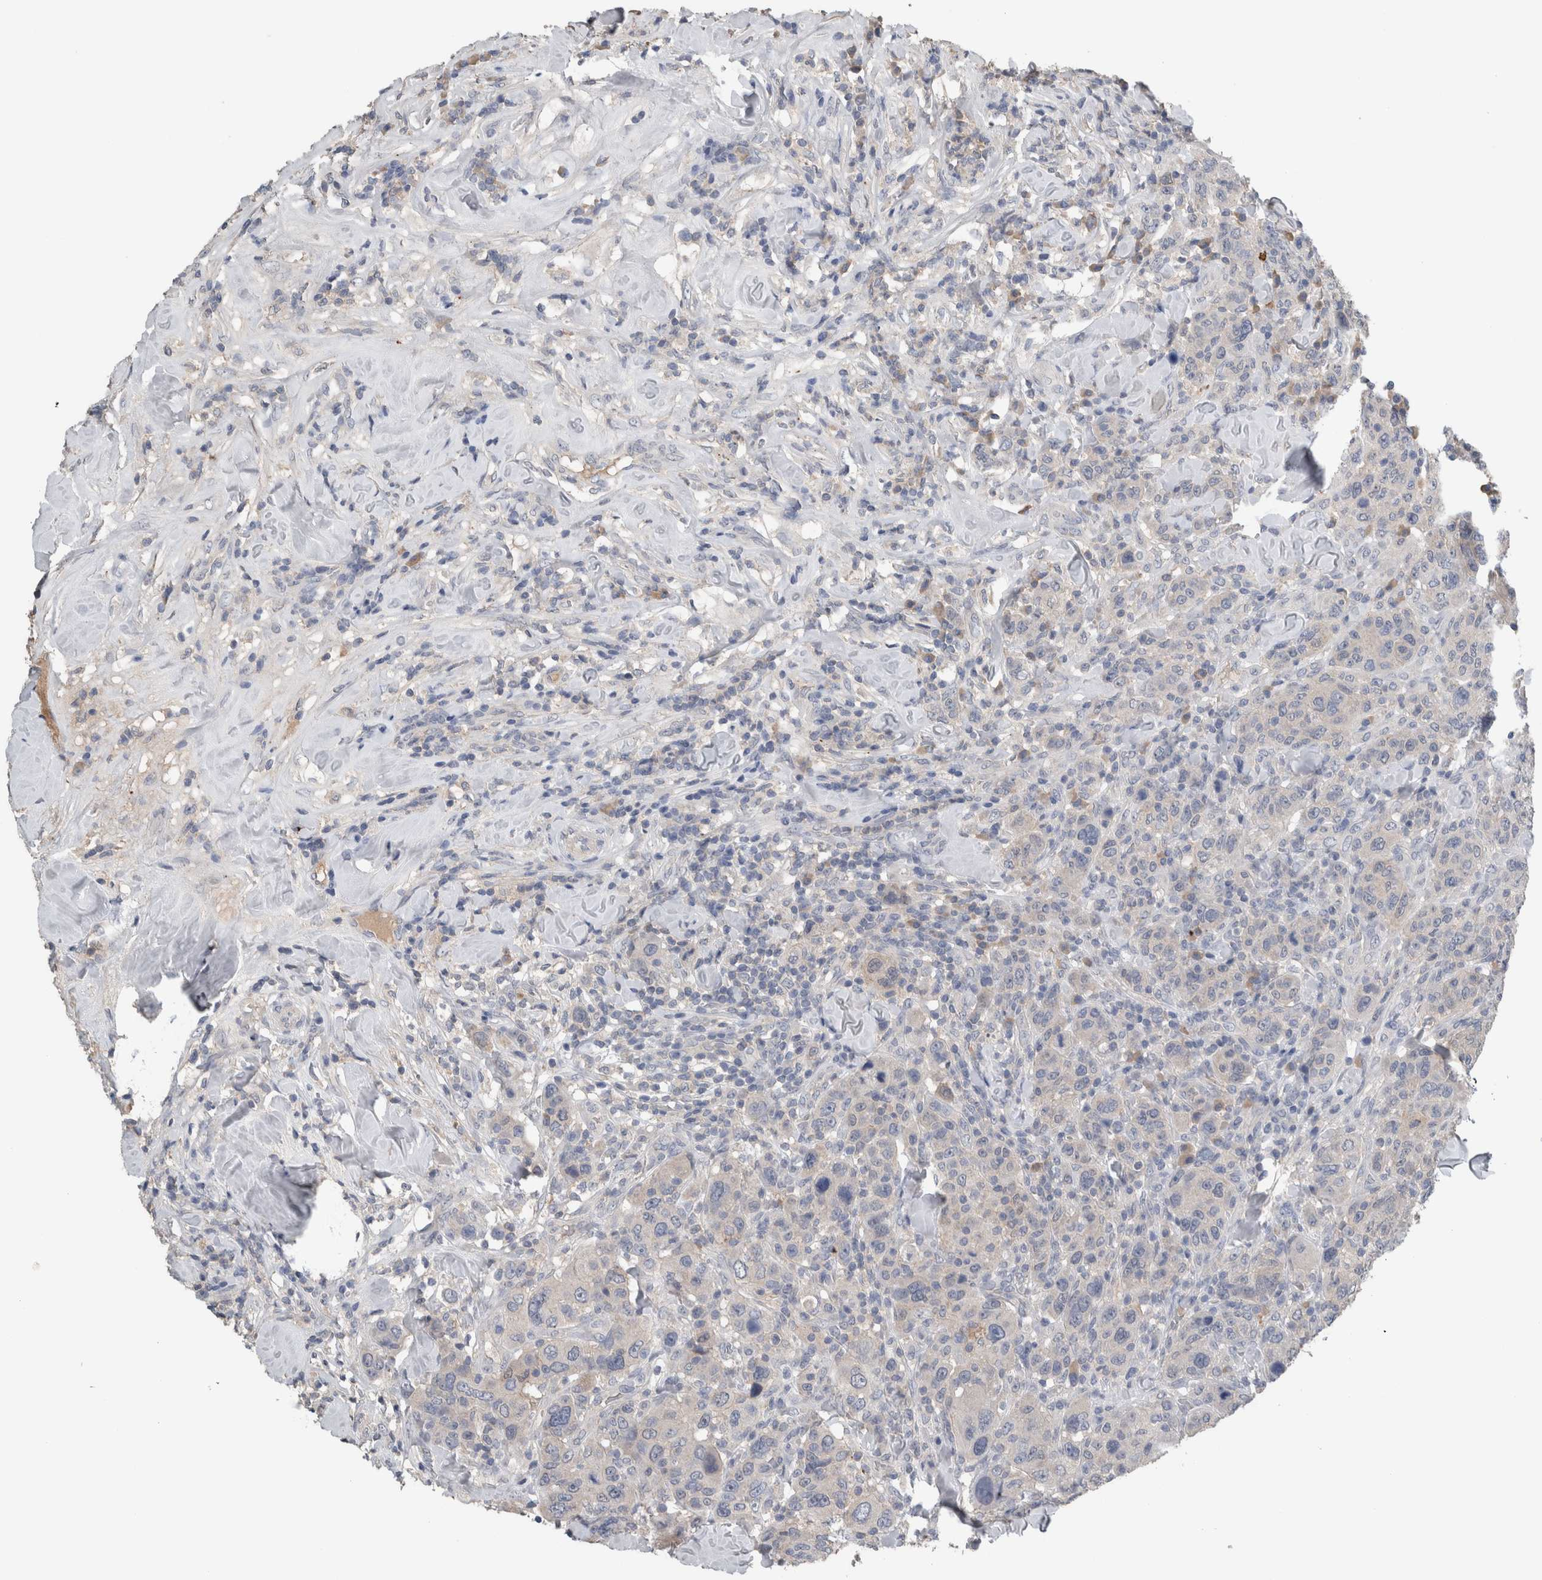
{"staining": {"intensity": "negative", "quantity": "none", "location": "none"}, "tissue": "breast cancer", "cell_type": "Tumor cells", "image_type": "cancer", "snomed": [{"axis": "morphology", "description": "Duct carcinoma"}, {"axis": "topography", "description": "Breast"}], "caption": "Tumor cells are negative for brown protein staining in breast cancer.", "gene": "CRNN", "patient": {"sex": "female", "age": 37}}